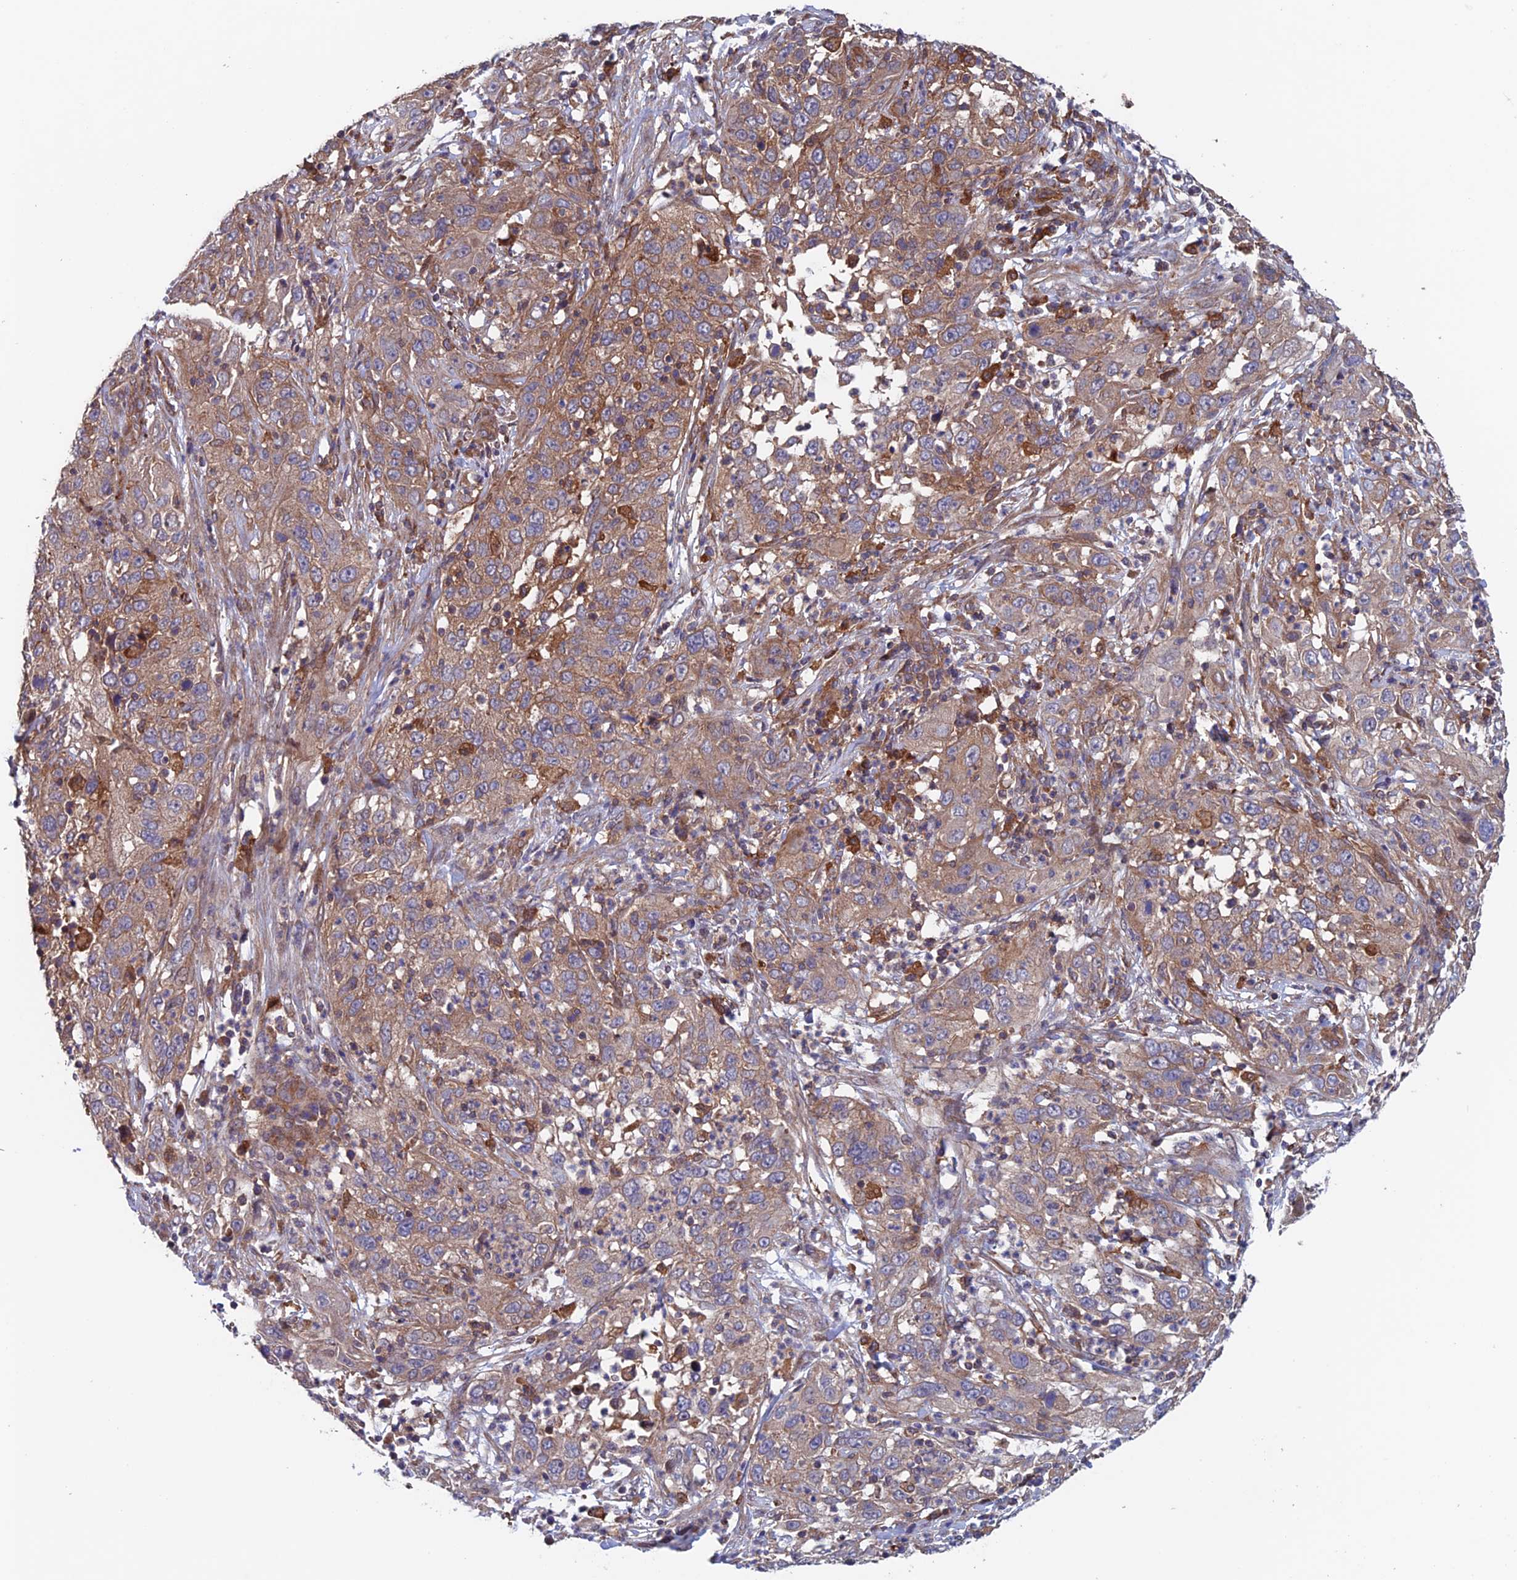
{"staining": {"intensity": "weak", "quantity": "25%-75%", "location": "cytoplasmic/membranous"}, "tissue": "cervical cancer", "cell_type": "Tumor cells", "image_type": "cancer", "snomed": [{"axis": "morphology", "description": "Squamous cell carcinoma, NOS"}, {"axis": "topography", "description": "Cervix"}], "caption": "Immunohistochemical staining of human cervical squamous cell carcinoma reveals low levels of weak cytoplasmic/membranous positivity in about 25%-75% of tumor cells.", "gene": "NUDT16L1", "patient": {"sex": "female", "age": 32}}